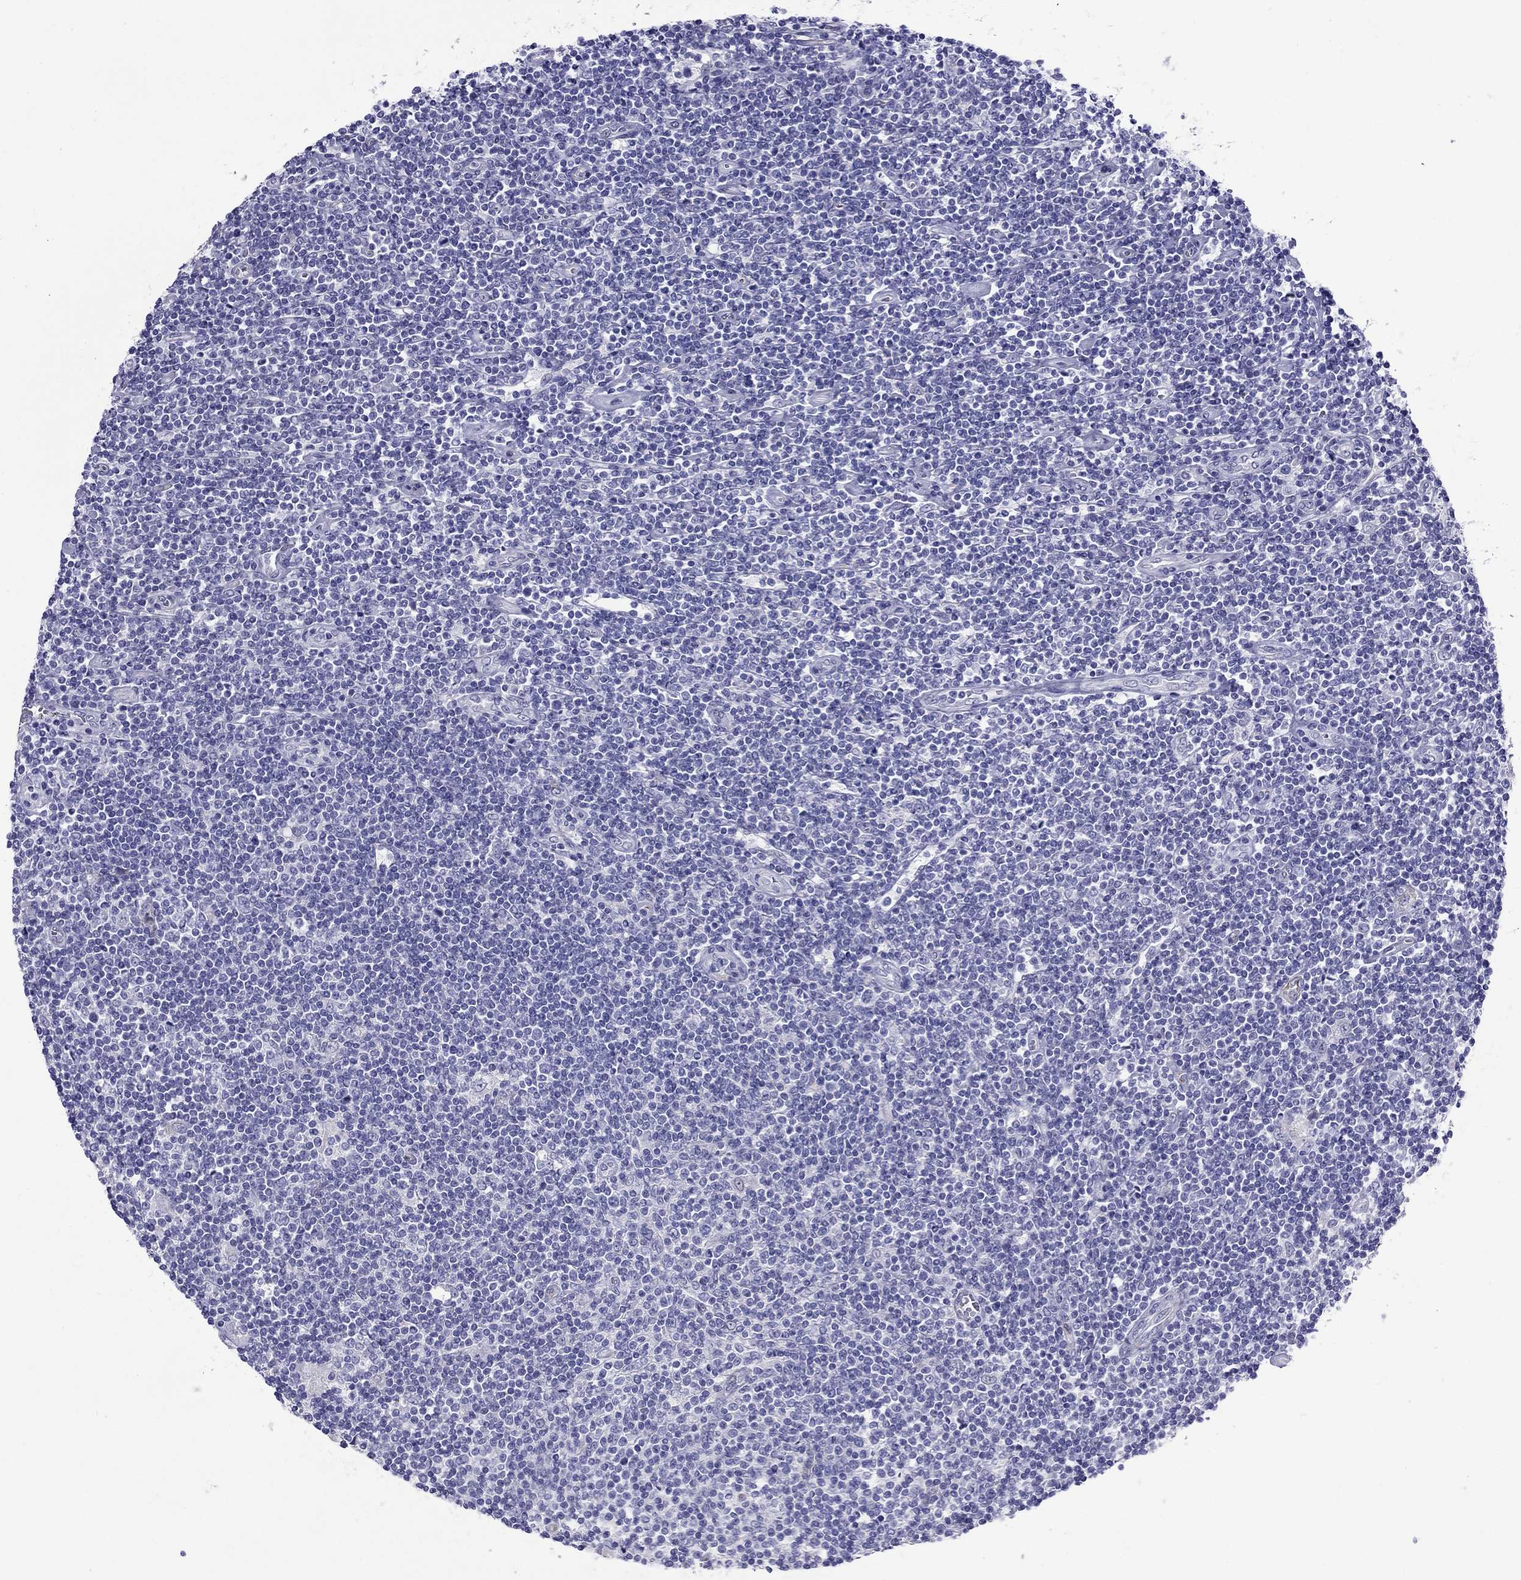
{"staining": {"intensity": "negative", "quantity": "none", "location": "none"}, "tissue": "lymphoma", "cell_type": "Tumor cells", "image_type": "cancer", "snomed": [{"axis": "morphology", "description": "Hodgkin's disease, NOS"}, {"axis": "topography", "description": "Lymph node"}], "caption": "Hodgkin's disease stained for a protein using immunohistochemistry exhibits no expression tumor cells.", "gene": "CMYA5", "patient": {"sex": "male", "age": 40}}